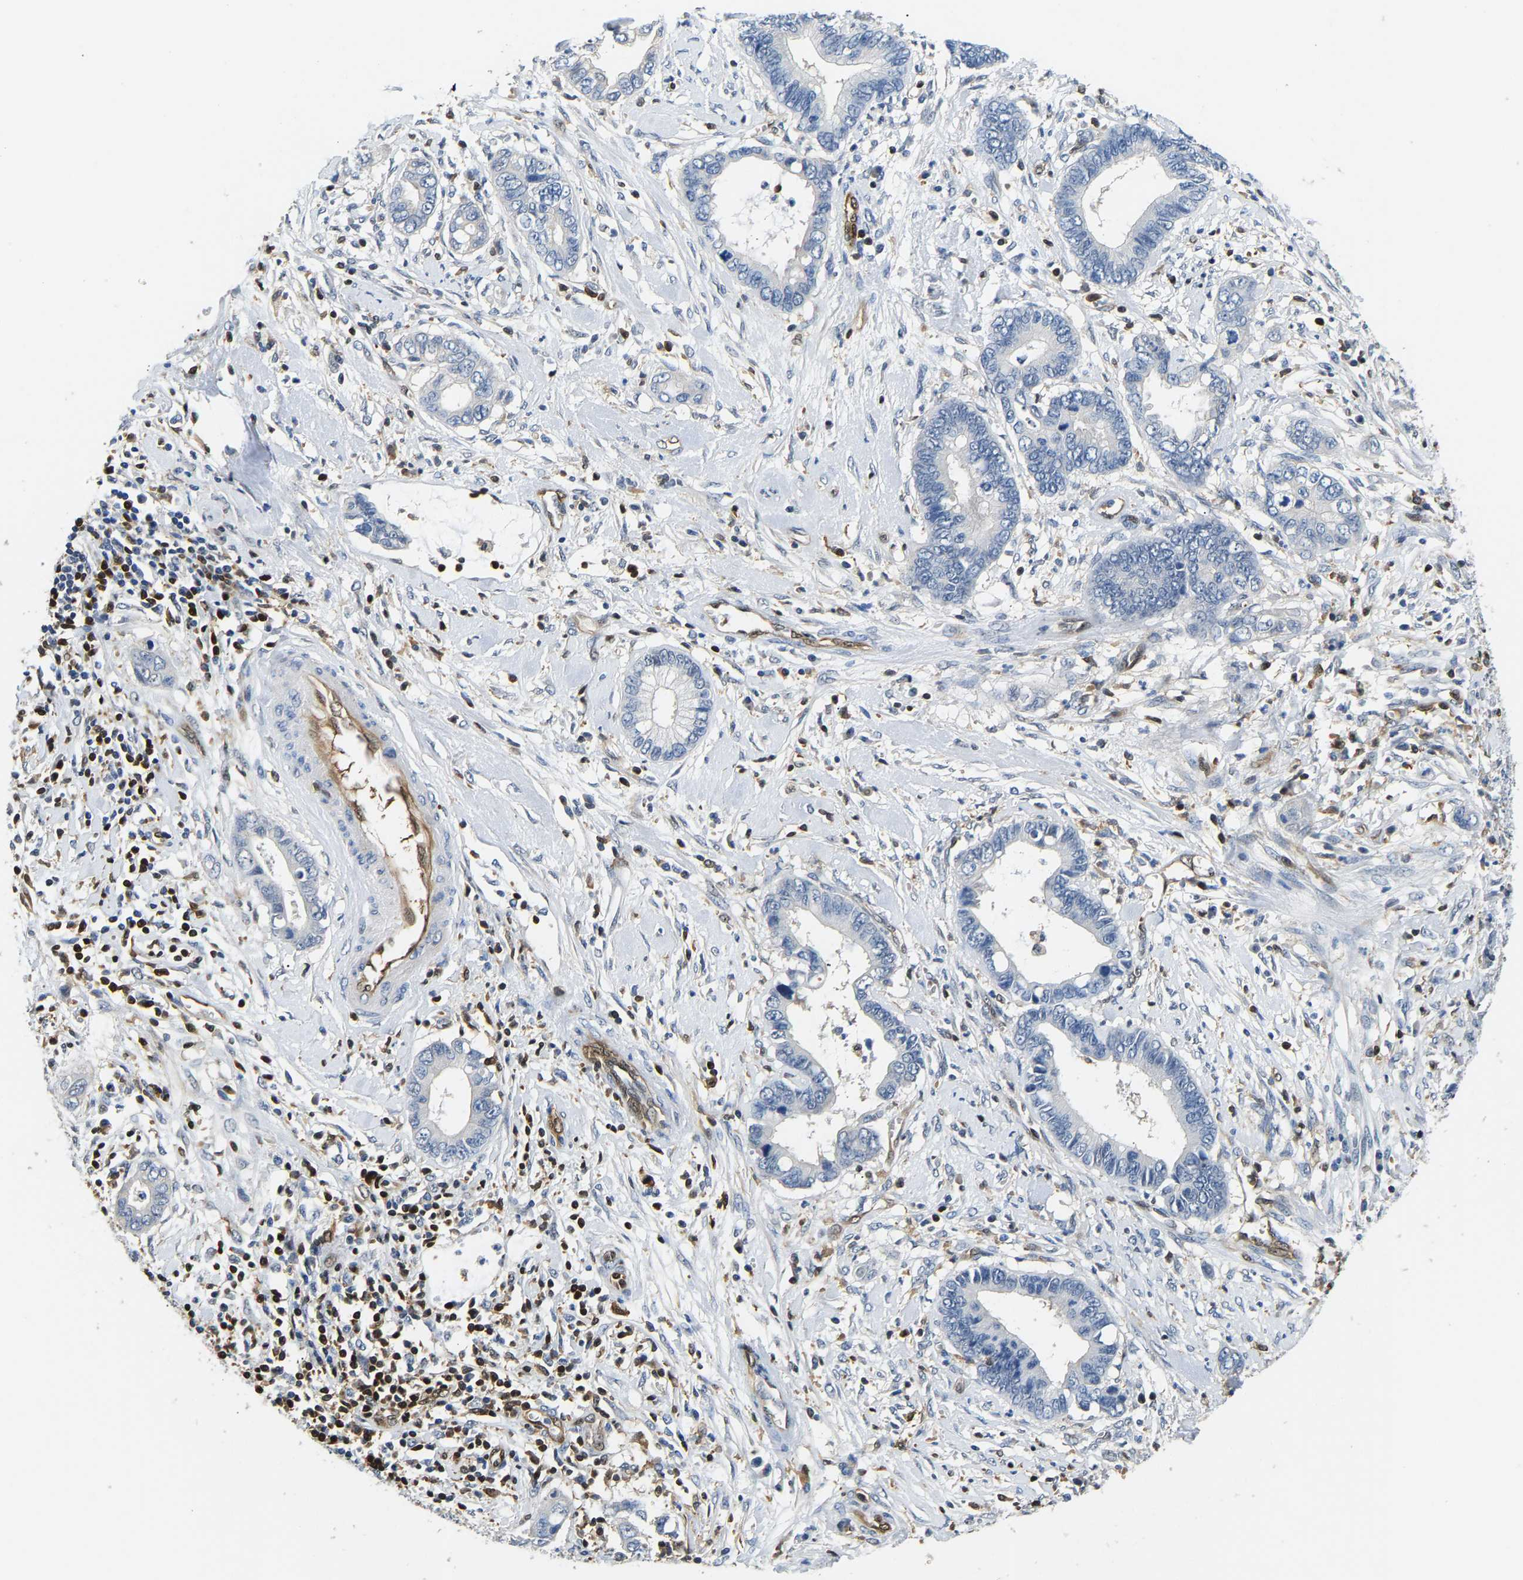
{"staining": {"intensity": "negative", "quantity": "none", "location": "none"}, "tissue": "cervical cancer", "cell_type": "Tumor cells", "image_type": "cancer", "snomed": [{"axis": "morphology", "description": "Adenocarcinoma, NOS"}, {"axis": "topography", "description": "Cervix"}], "caption": "The image demonstrates no staining of tumor cells in cervical cancer (adenocarcinoma). The staining is performed using DAB (3,3'-diaminobenzidine) brown chromogen with nuclei counter-stained in using hematoxylin.", "gene": "GIMAP7", "patient": {"sex": "female", "age": 44}}